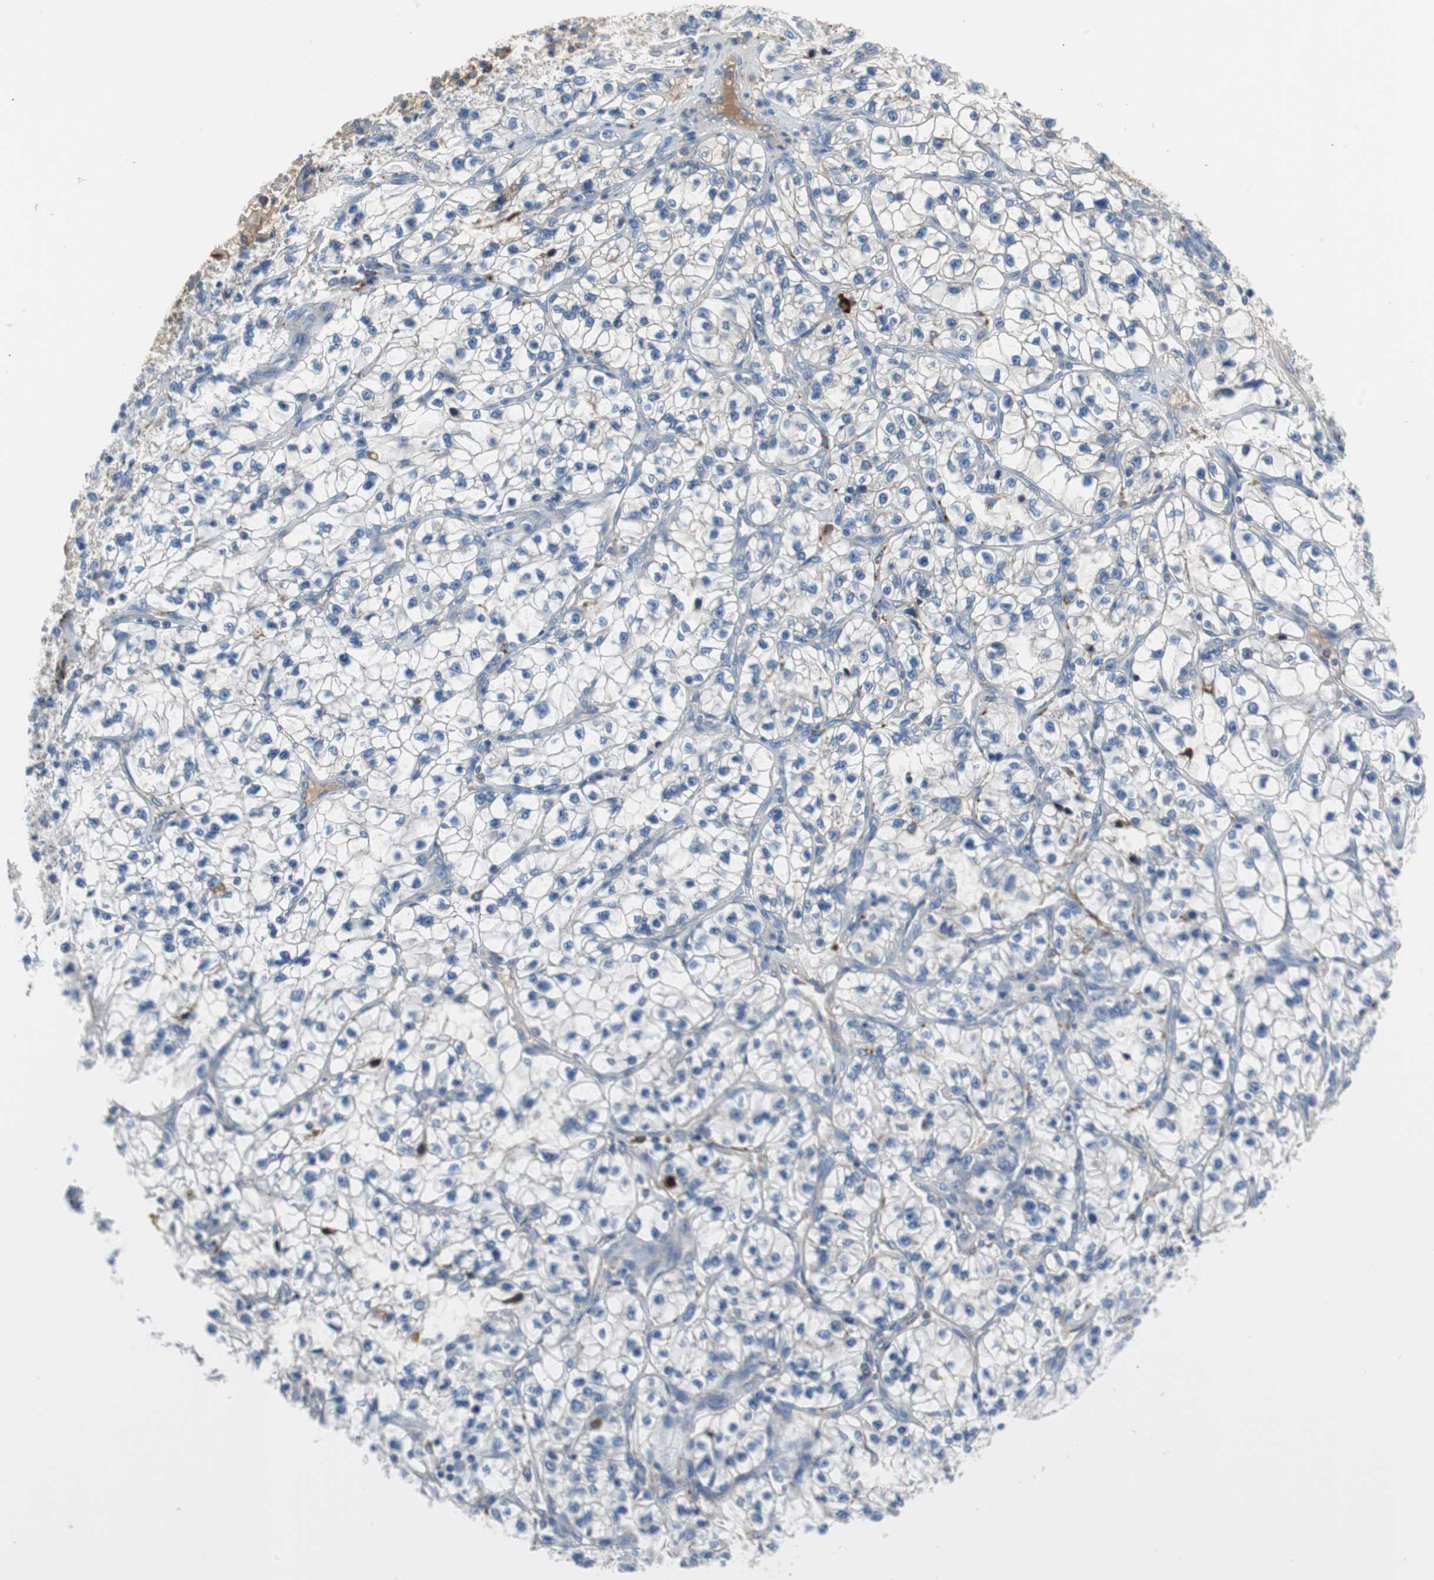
{"staining": {"intensity": "negative", "quantity": "none", "location": "none"}, "tissue": "renal cancer", "cell_type": "Tumor cells", "image_type": "cancer", "snomed": [{"axis": "morphology", "description": "Adenocarcinoma, NOS"}, {"axis": "topography", "description": "Kidney"}], "caption": "High power microscopy image of an immunohistochemistry histopathology image of renal adenocarcinoma, revealing no significant expression in tumor cells.", "gene": "APCS", "patient": {"sex": "female", "age": 57}}